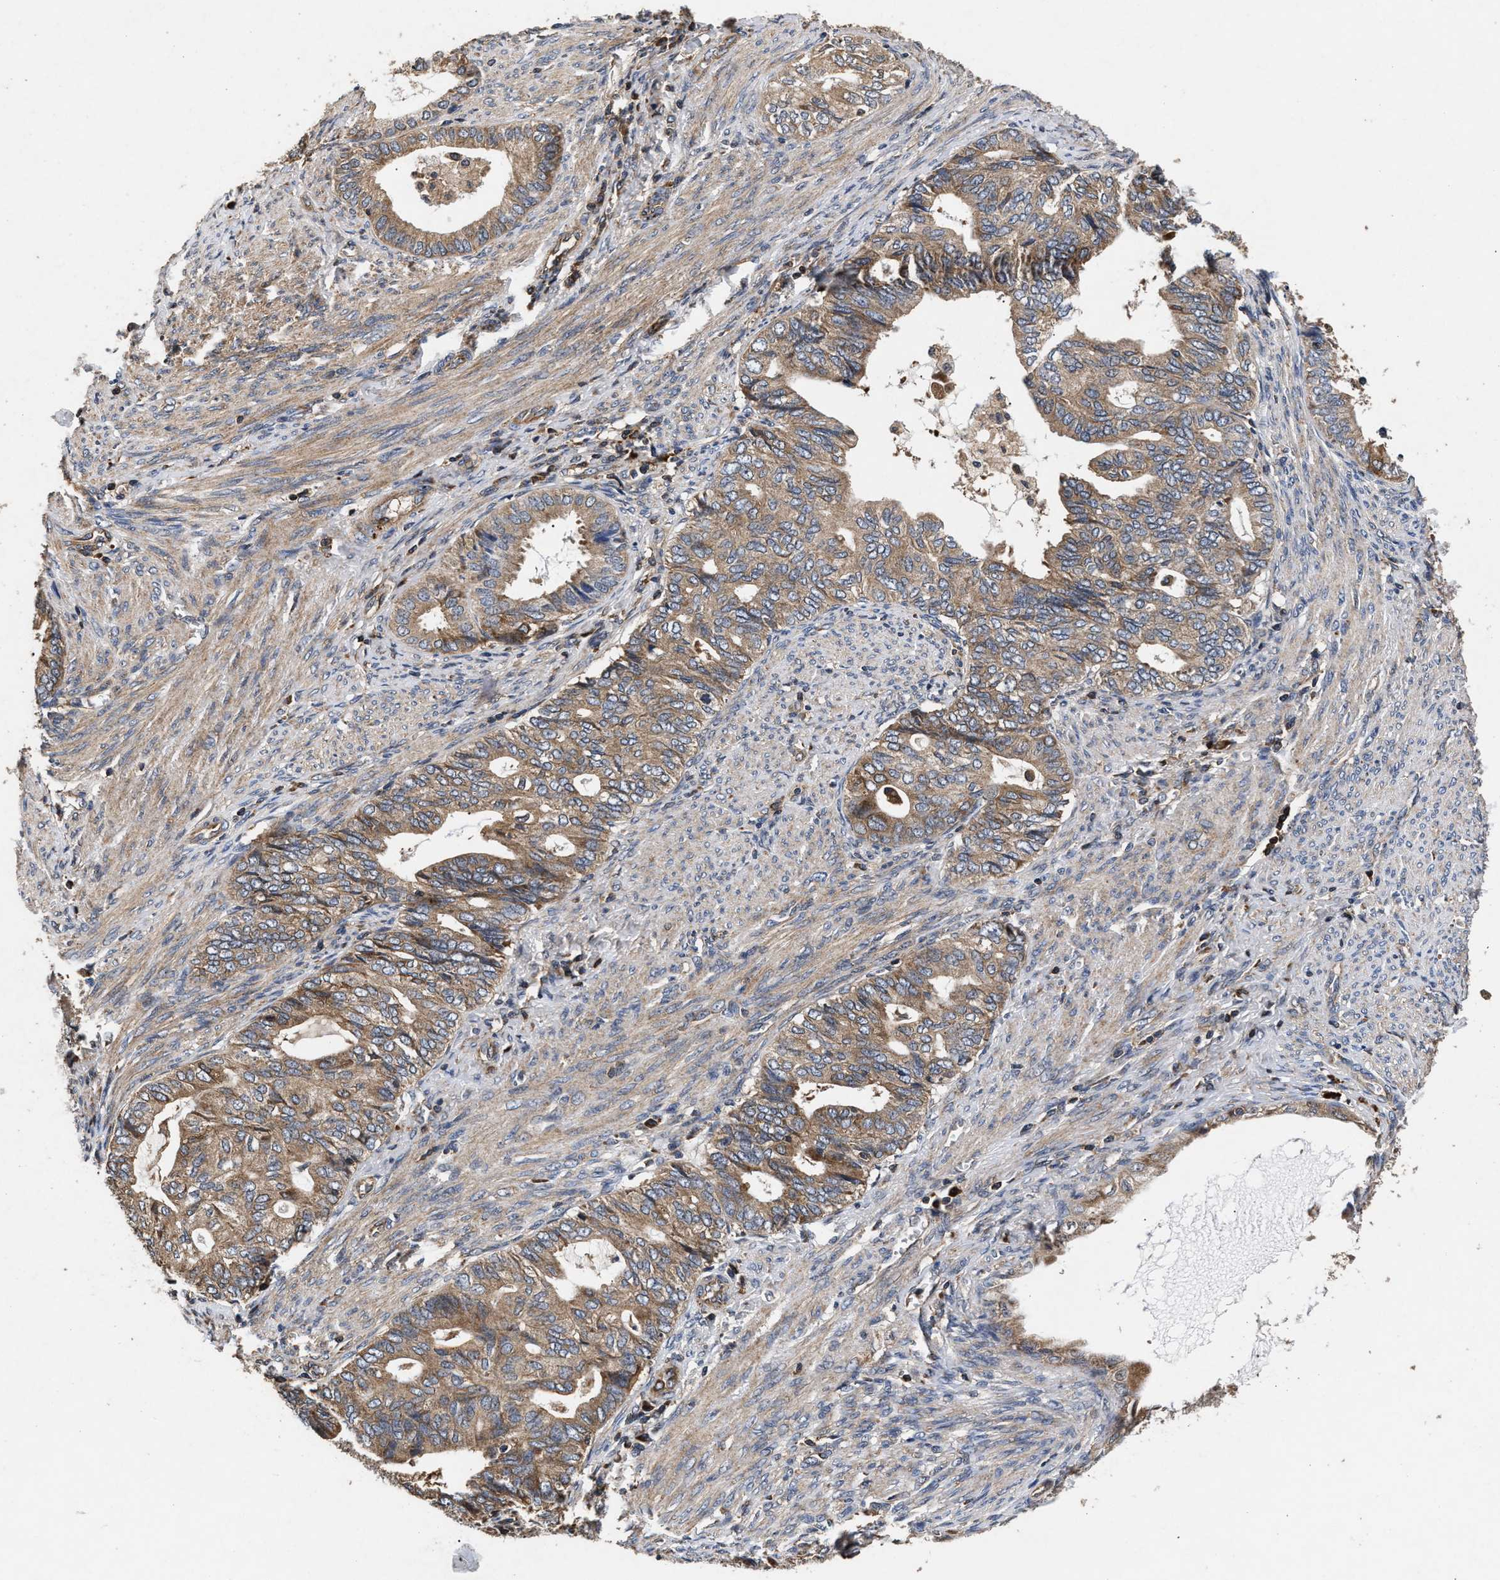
{"staining": {"intensity": "moderate", "quantity": ">75%", "location": "cytoplasmic/membranous"}, "tissue": "endometrial cancer", "cell_type": "Tumor cells", "image_type": "cancer", "snomed": [{"axis": "morphology", "description": "Adenocarcinoma, NOS"}, {"axis": "topography", "description": "Endometrium"}], "caption": "IHC micrograph of human adenocarcinoma (endometrial) stained for a protein (brown), which shows medium levels of moderate cytoplasmic/membranous staining in approximately >75% of tumor cells.", "gene": "NFKB2", "patient": {"sex": "female", "age": 86}}